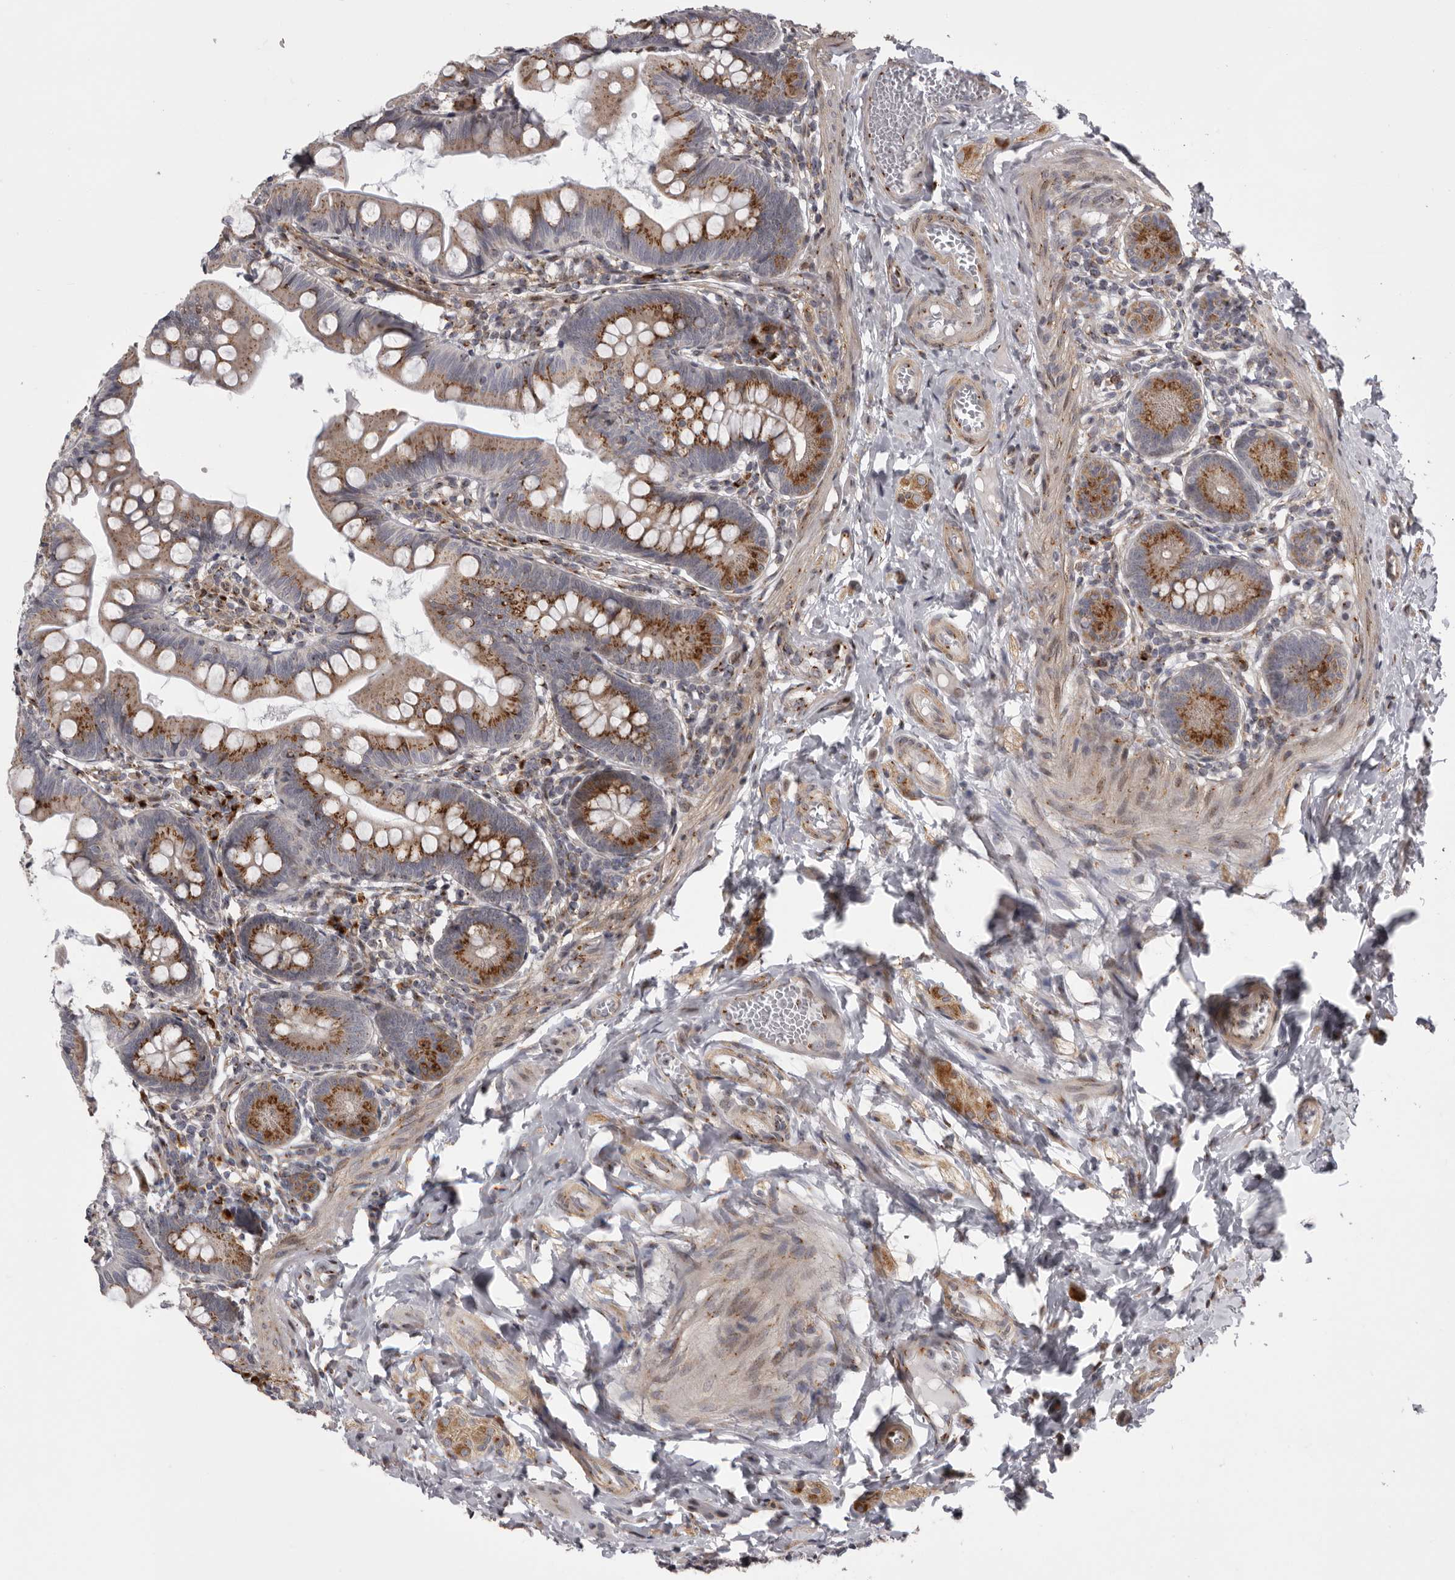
{"staining": {"intensity": "moderate", "quantity": ">75%", "location": "cytoplasmic/membranous"}, "tissue": "small intestine", "cell_type": "Glandular cells", "image_type": "normal", "snomed": [{"axis": "morphology", "description": "Normal tissue, NOS"}, {"axis": "topography", "description": "Small intestine"}], "caption": "Protein expression analysis of benign small intestine displays moderate cytoplasmic/membranous expression in about >75% of glandular cells. The protein of interest is shown in brown color, while the nuclei are stained blue.", "gene": "WDR47", "patient": {"sex": "male", "age": 7}}